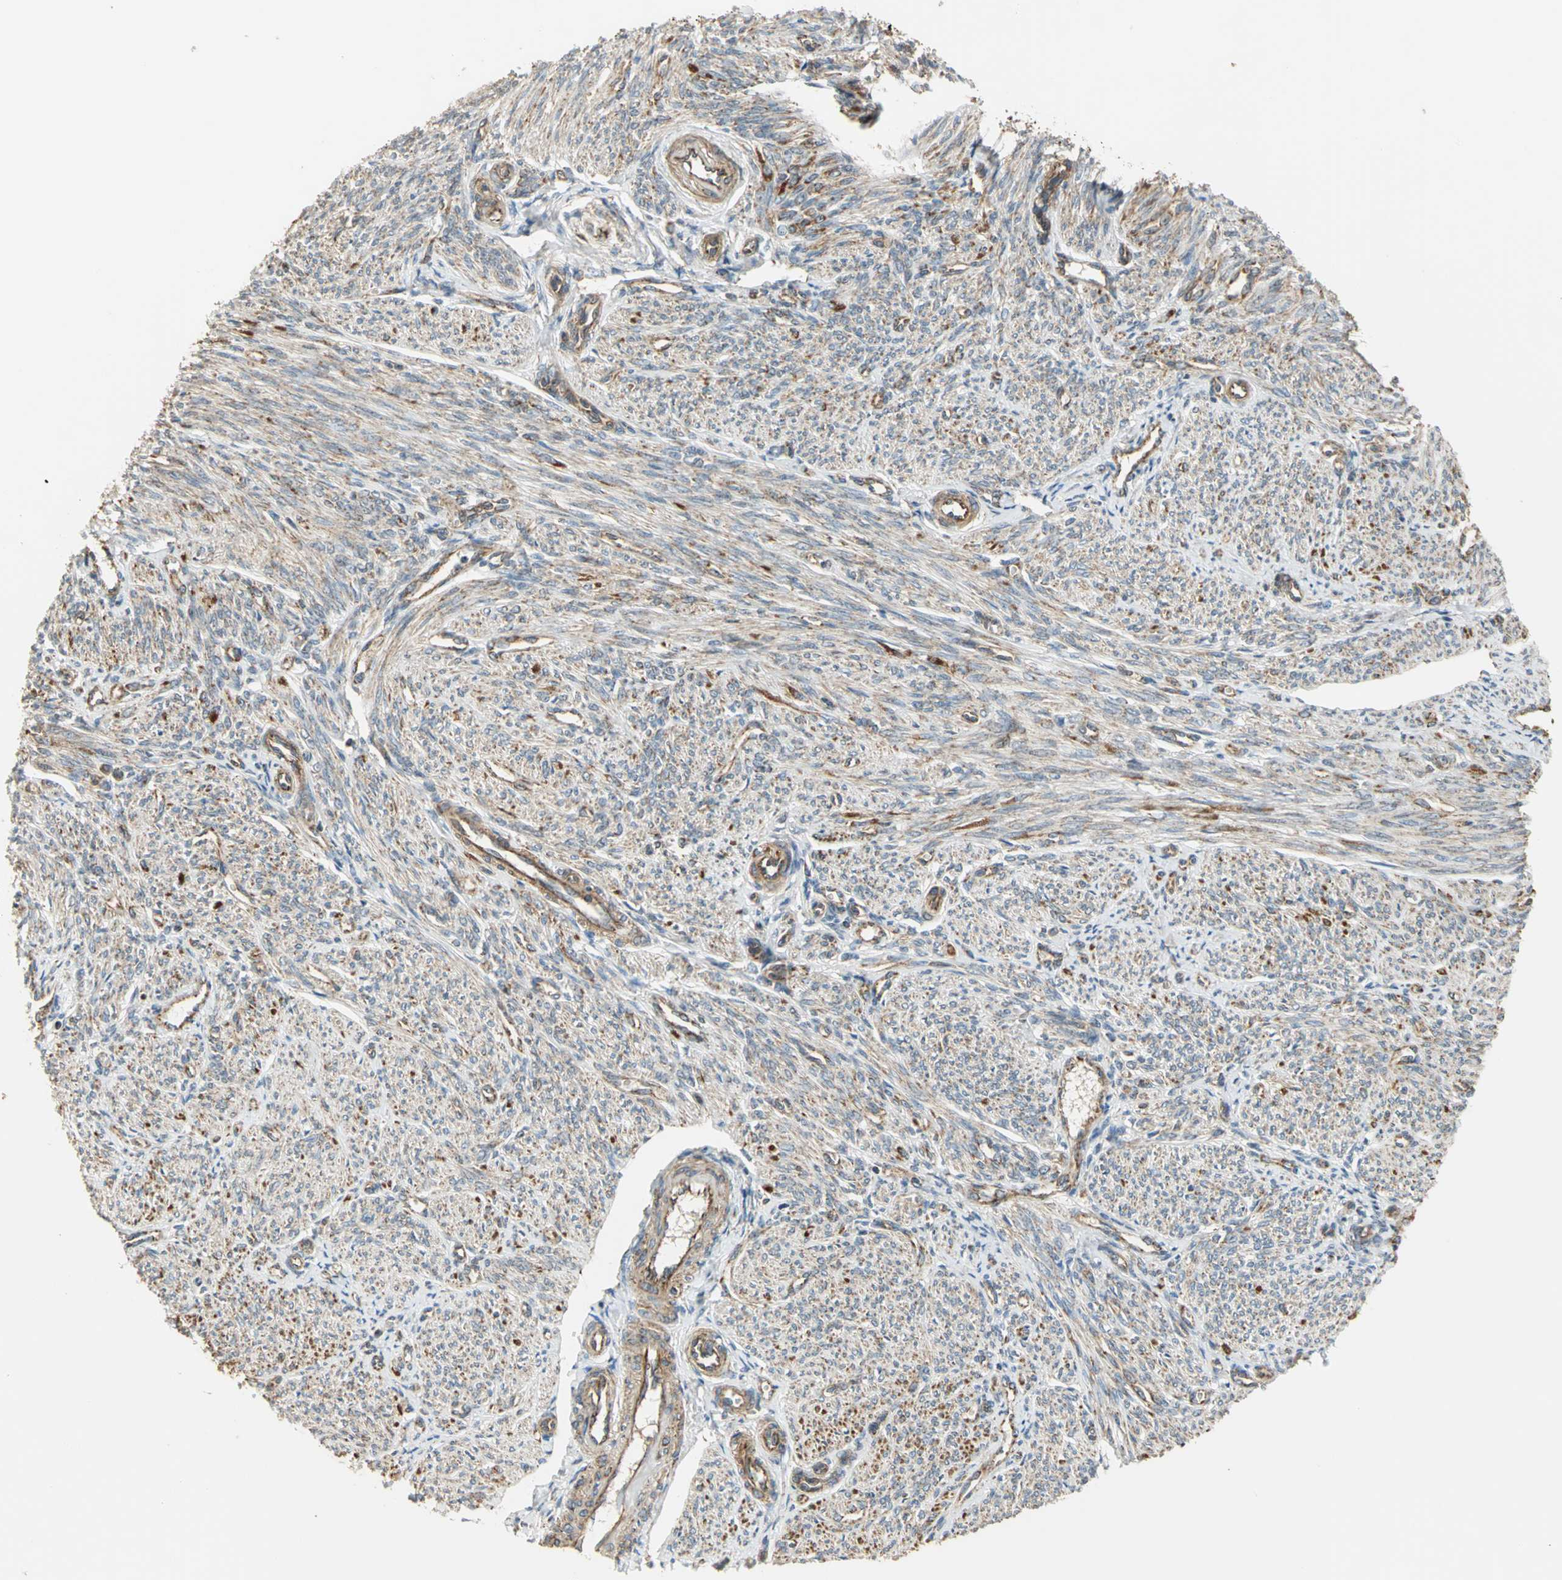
{"staining": {"intensity": "weak", "quantity": ">75%", "location": "cytoplasmic/membranous"}, "tissue": "smooth muscle", "cell_type": "Smooth muscle cells", "image_type": "normal", "snomed": [{"axis": "morphology", "description": "Normal tissue, NOS"}, {"axis": "topography", "description": "Smooth muscle"}], "caption": "Weak cytoplasmic/membranous protein expression is seen in about >75% of smooth muscle cells in smooth muscle. (Stains: DAB in brown, nuclei in blue, Microscopy: brightfield microscopy at high magnification).", "gene": "MRPS22", "patient": {"sex": "female", "age": 65}}